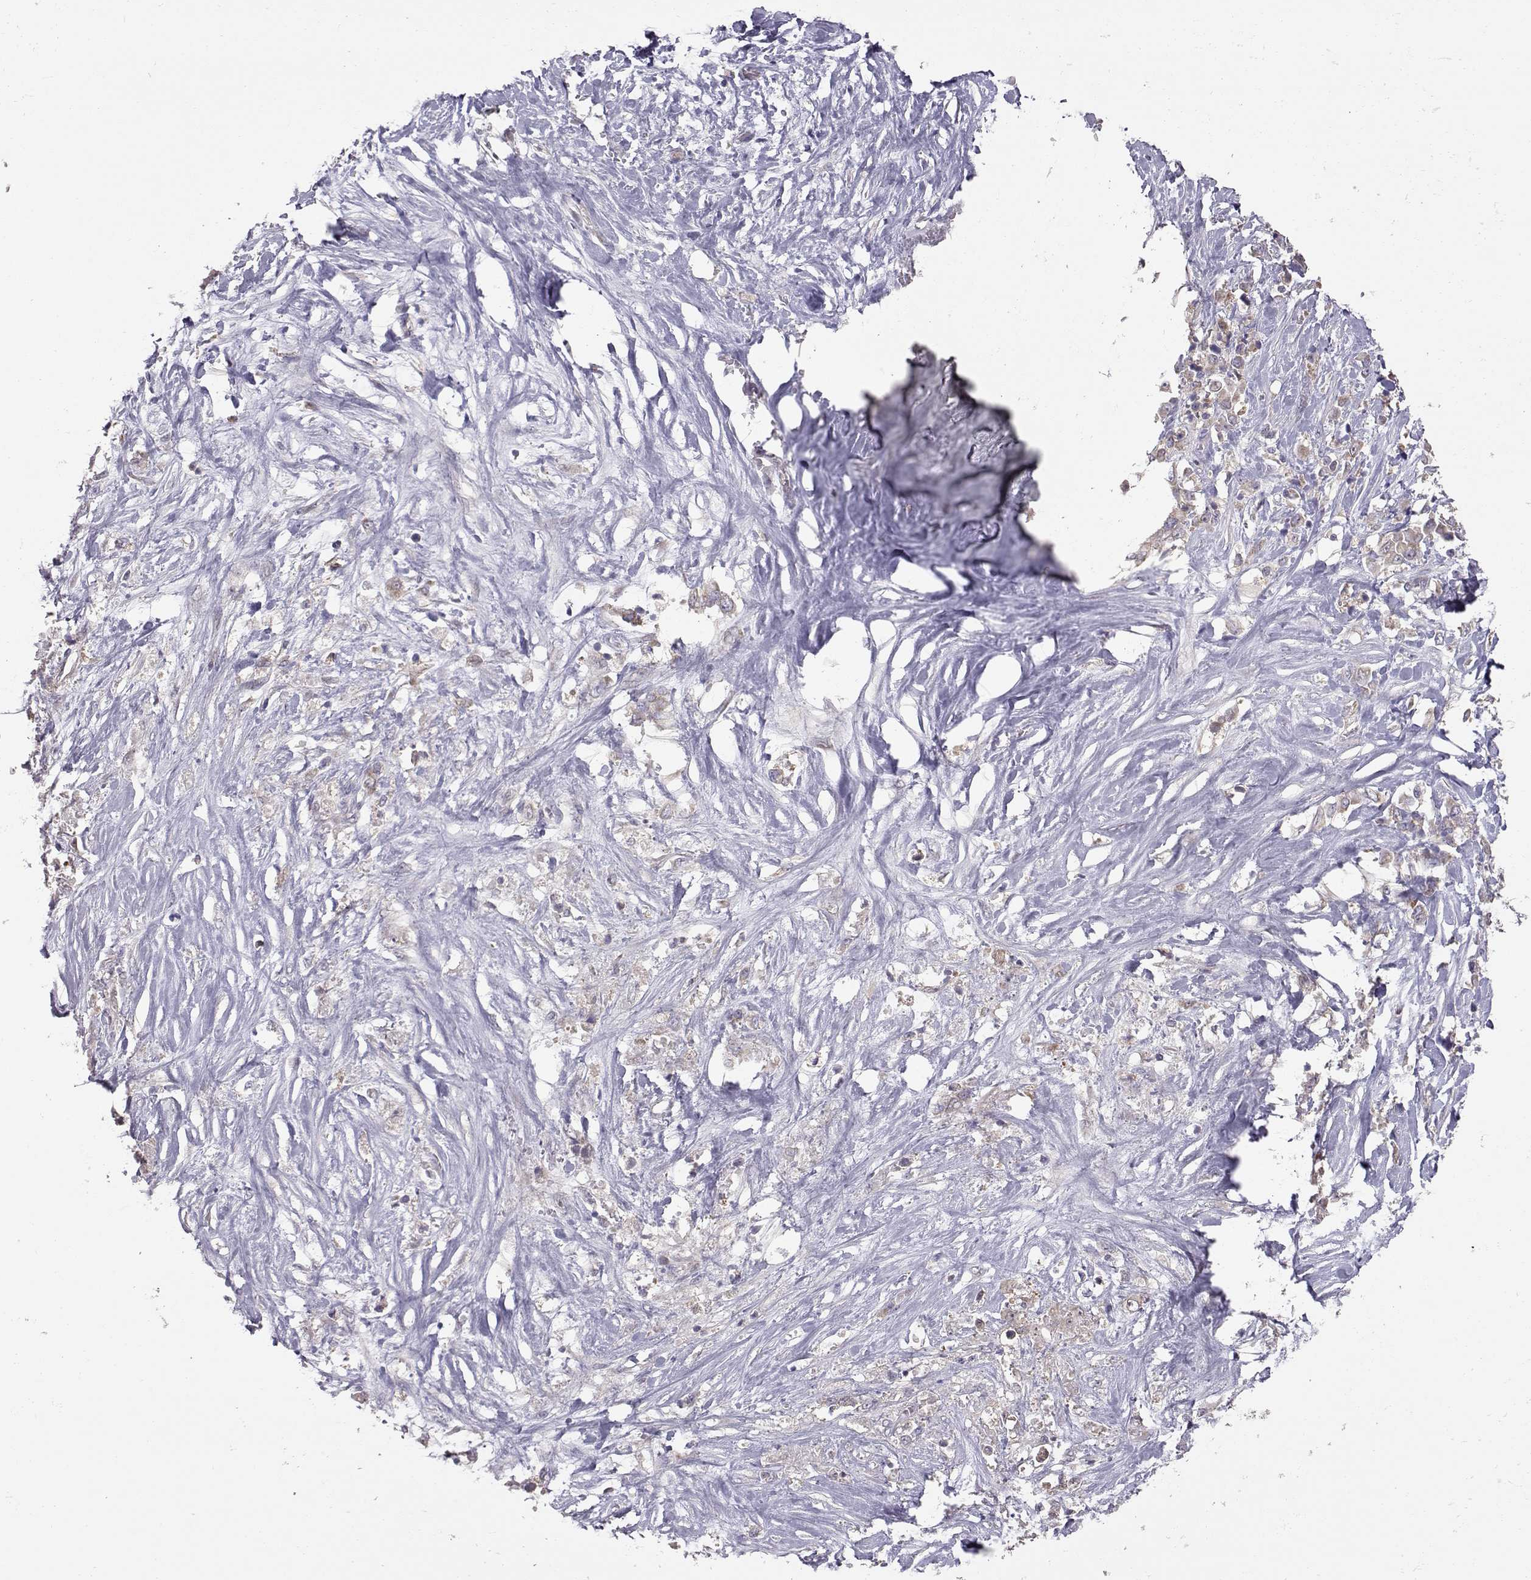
{"staining": {"intensity": "weak", "quantity": "<25%", "location": "cytoplasmic/membranous"}, "tissue": "stomach cancer", "cell_type": "Tumor cells", "image_type": "cancer", "snomed": [{"axis": "morphology", "description": "Adenocarcinoma, NOS"}, {"axis": "topography", "description": "Stomach"}], "caption": "Tumor cells show no significant staining in stomach cancer (adenocarcinoma).", "gene": "NCAM2", "patient": {"sex": "female", "age": 76}}